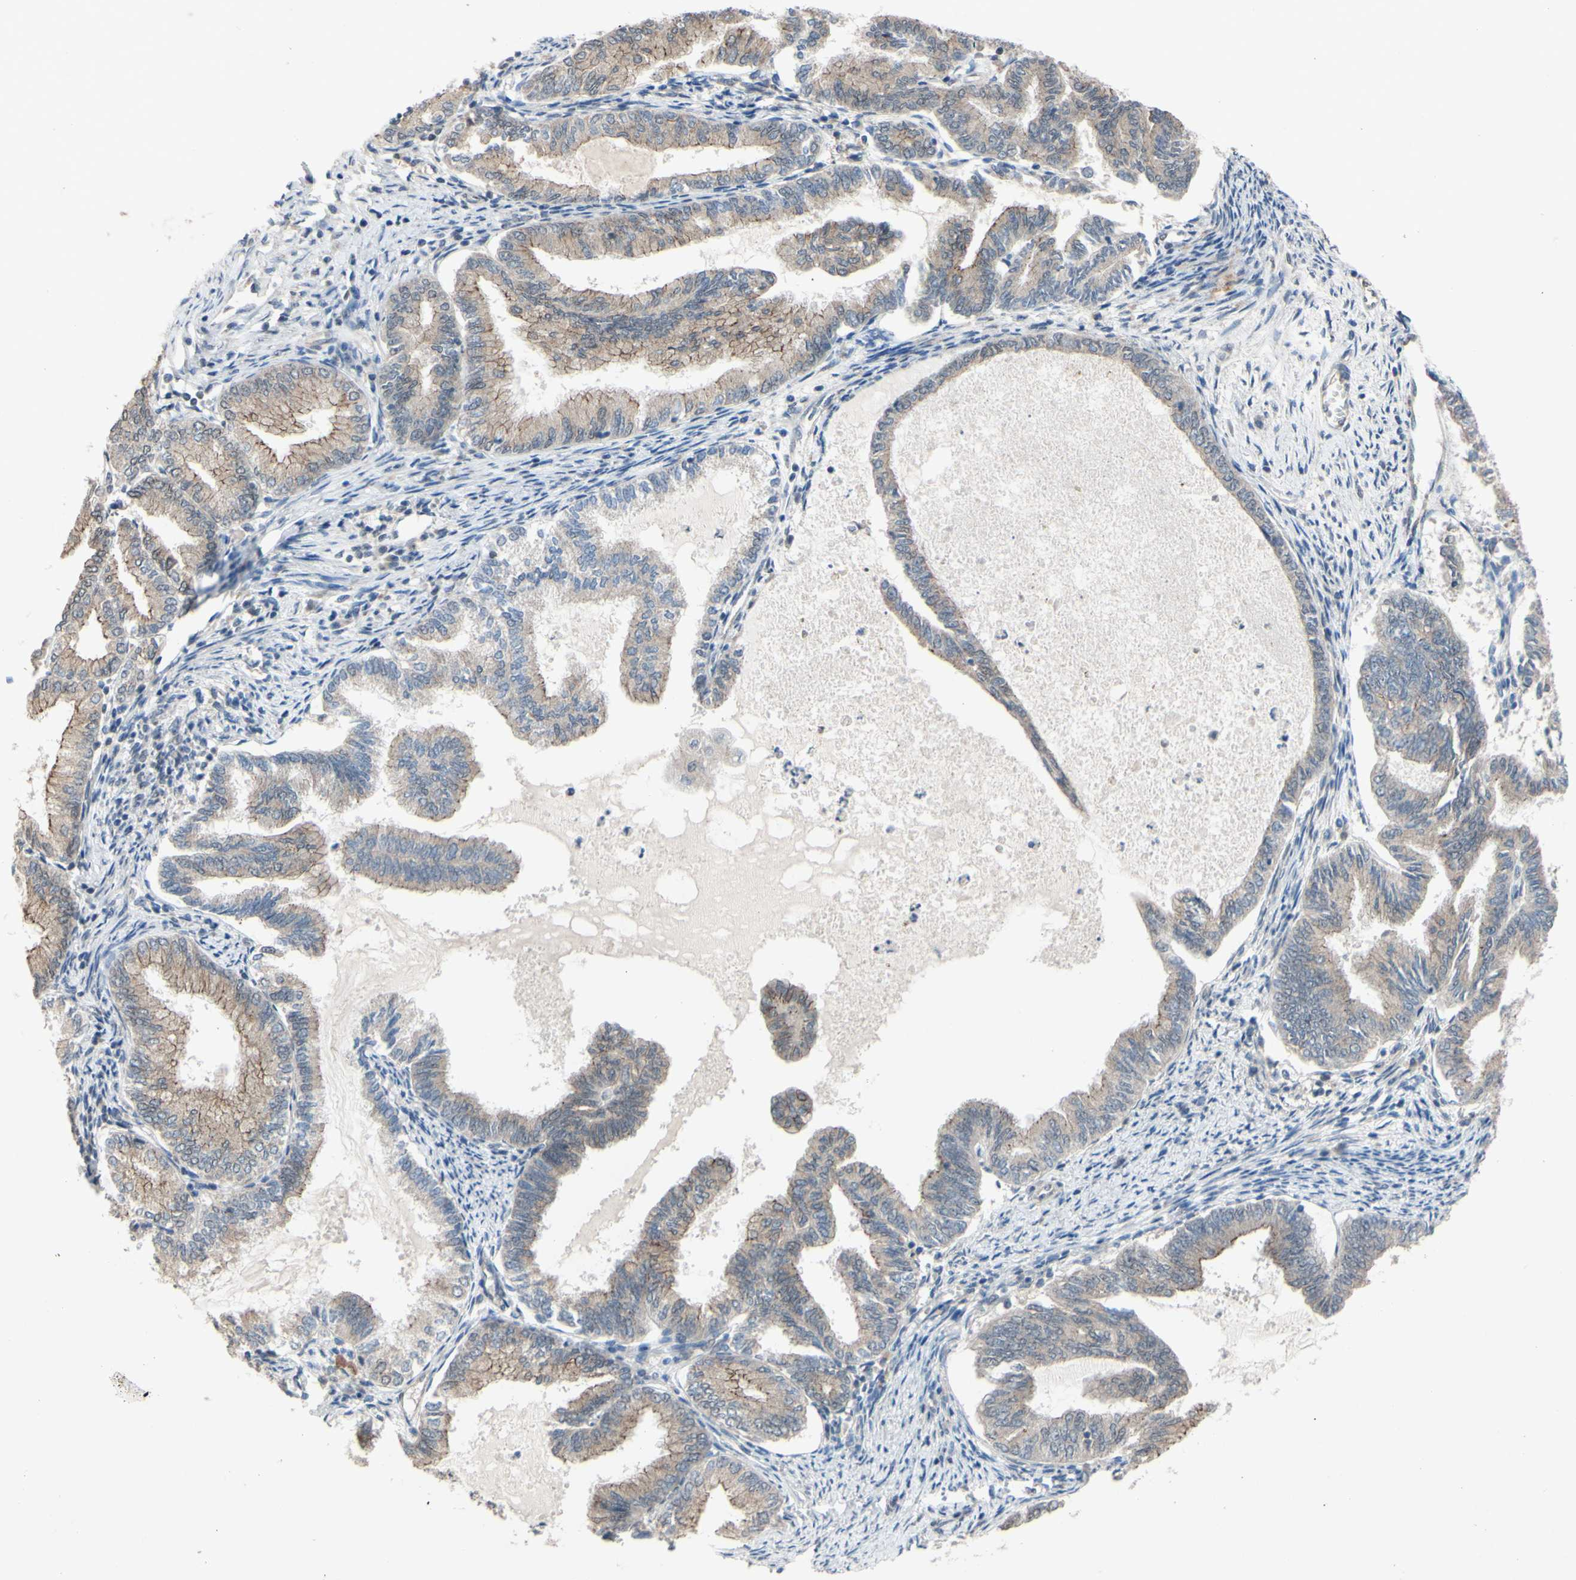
{"staining": {"intensity": "weak", "quantity": ">75%", "location": "cytoplasmic/membranous"}, "tissue": "endometrial cancer", "cell_type": "Tumor cells", "image_type": "cancer", "snomed": [{"axis": "morphology", "description": "Adenocarcinoma, NOS"}, {"axis": "topography", "description": "Endometrium"}], "caption": "Protein expression analysis of adenocarcinoma (endometrial) shows weak cytoplasmic/membranous staining in about >75% of tumor cells.", "gene": "CDCP1", "patient": {"sex": "female", "age": 86}}